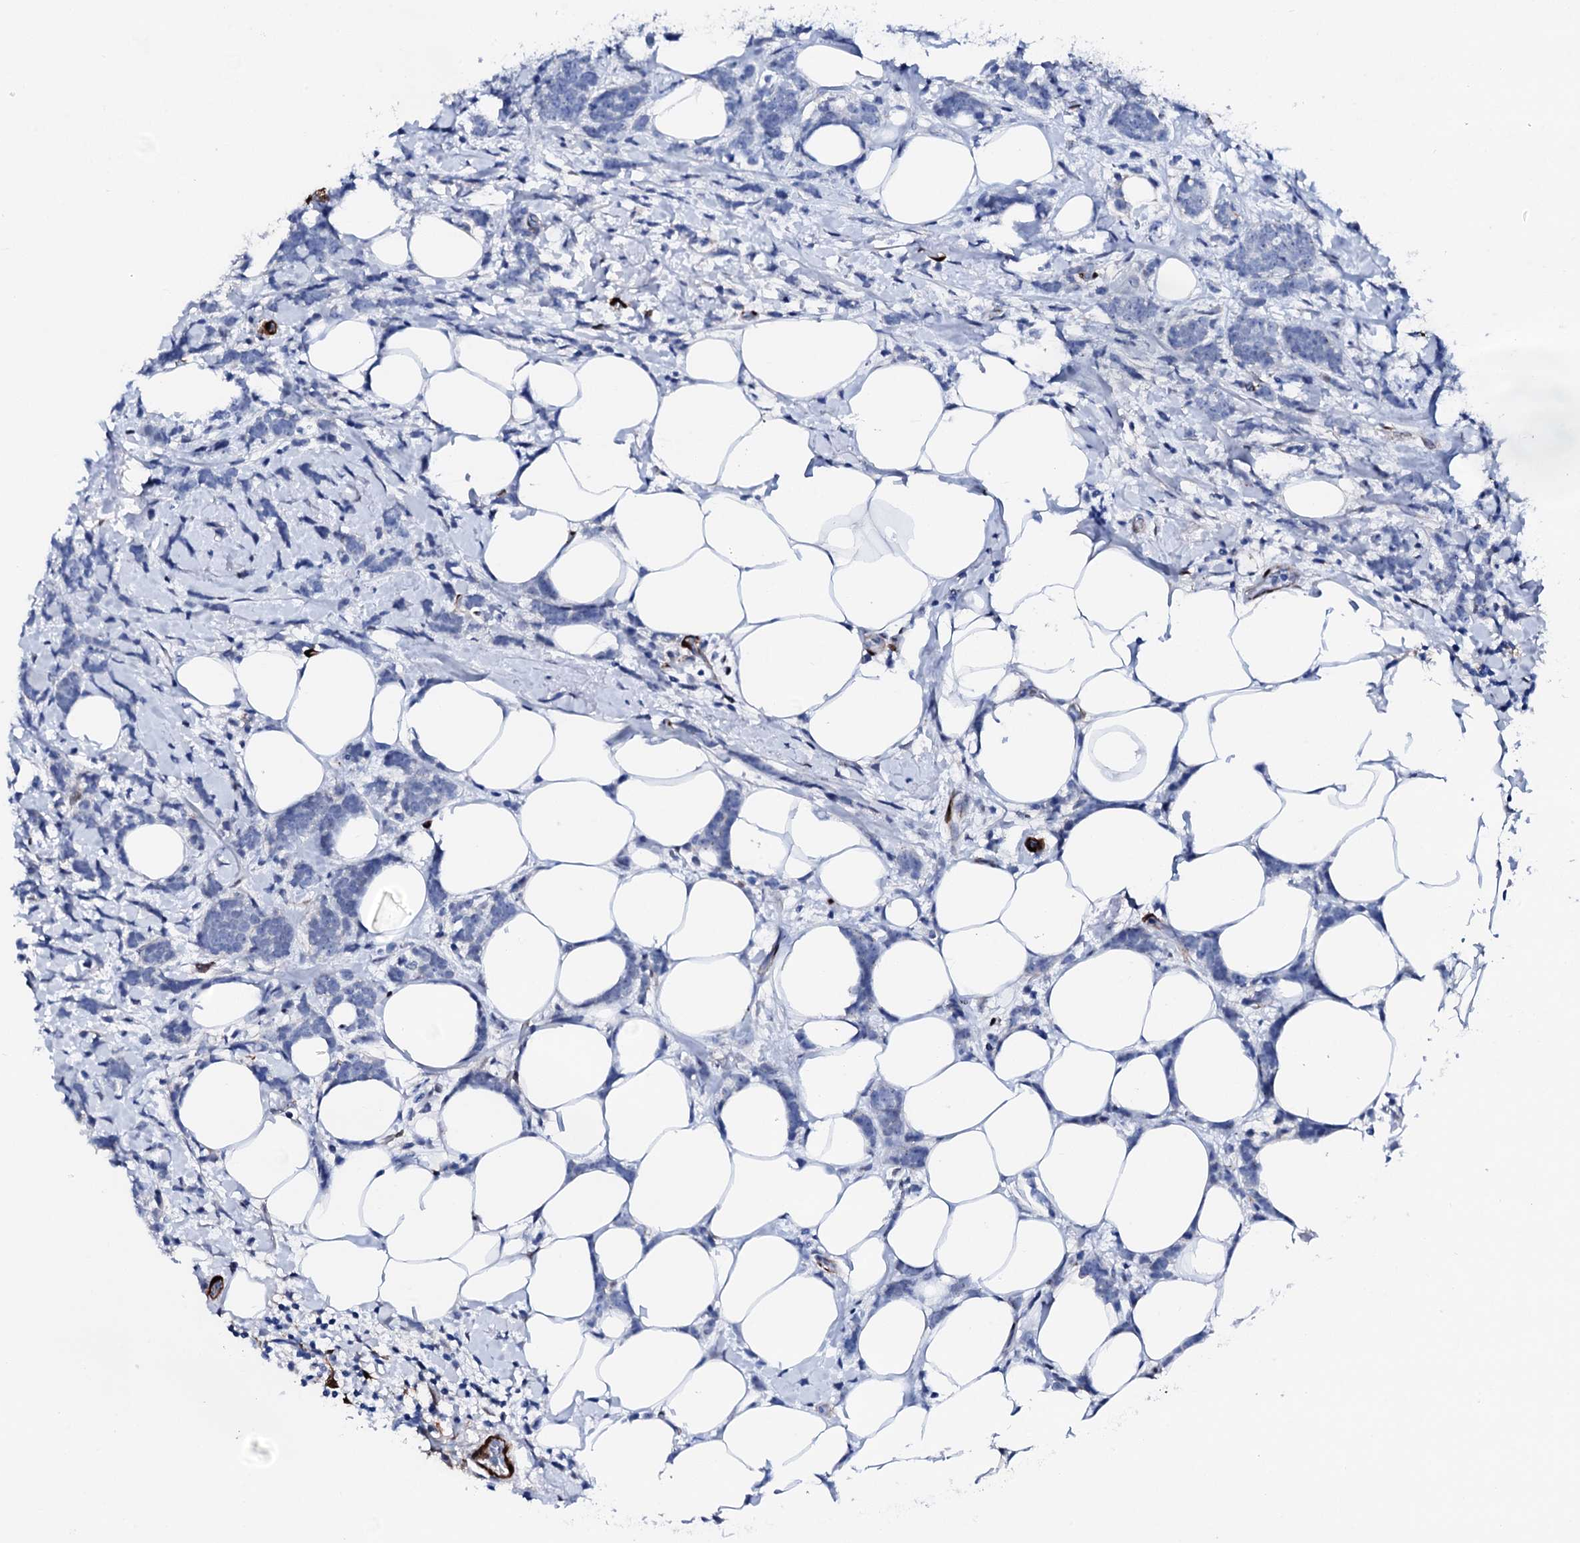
{"staining": {"intensity": "negative", "quantity": "none", "location": "none"}, "tissue": "breast cancer", "cell_type": "Tumor cells", "image_type": "cancer", "snomed": [{"axis": "morphology", "description": "Lobular carcinoma"}, {"axis": "topography", "description": "Breast"}], "caption": "There is no significant staining in tumor cells of breast lobular carcinoma.", "gene": "NRIP2", "patient": {"sex": "female", "age": 58}}